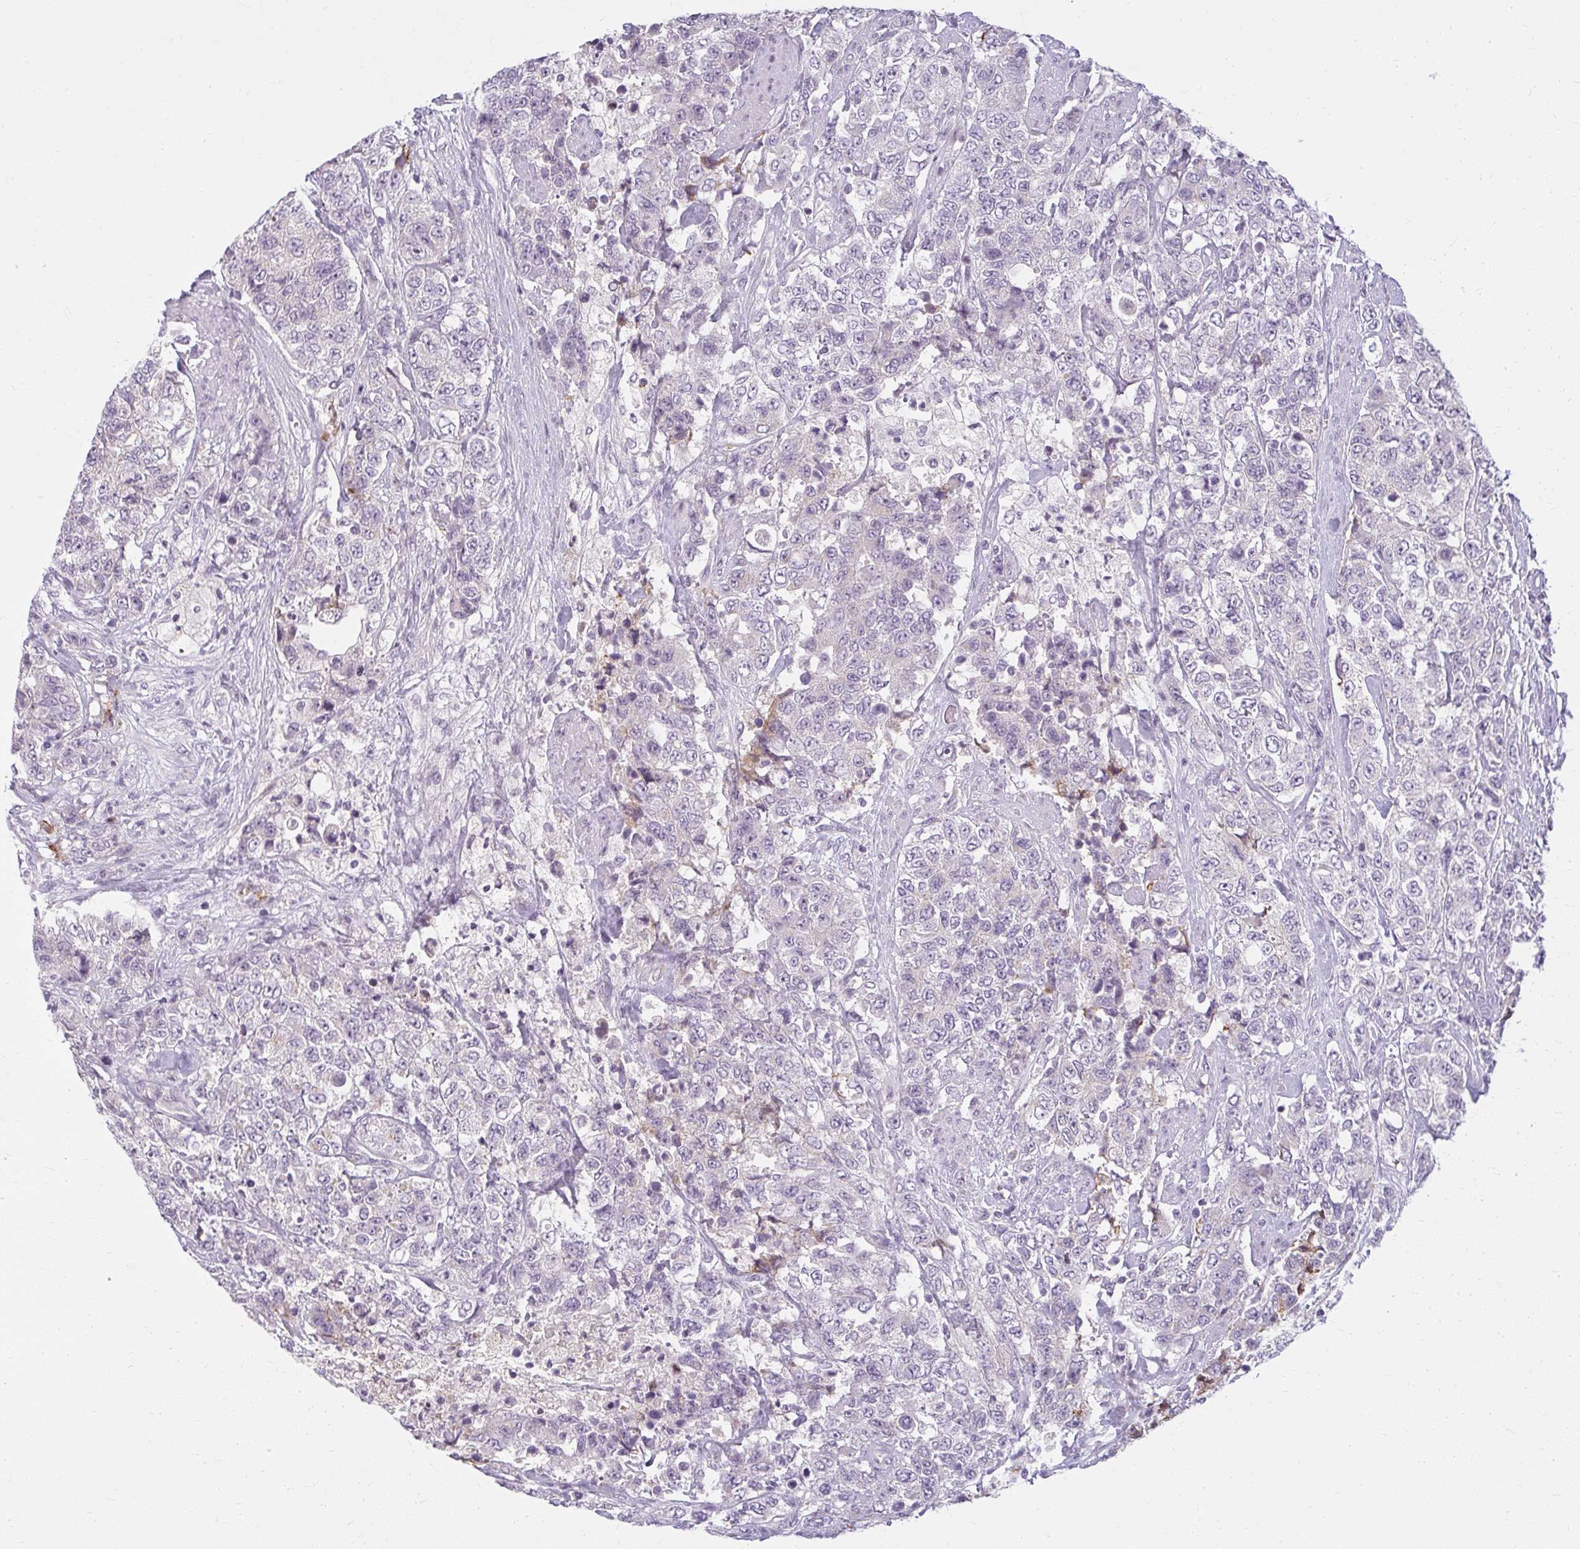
{"staining": {"intensity": "negative", "quantity": "none", "location": "none"}, "tissue": "urothelial cancer", "cell_type": "Tumor cells", "image_type": "cancer", "snomed": [{"axis": "morphology", "description": "Urothelial carcinoma, High grade"}, {"axis": "topography", "description": "Urinary bladder"}], "caption": "IHC micrograph of neoplastic tissue: human urothelial cancer stained with DAB exhibits no significant protein positivity in tumor cells.", "gene": "ZFYVE26", "patient": {"sex": "female", "age": 78}}